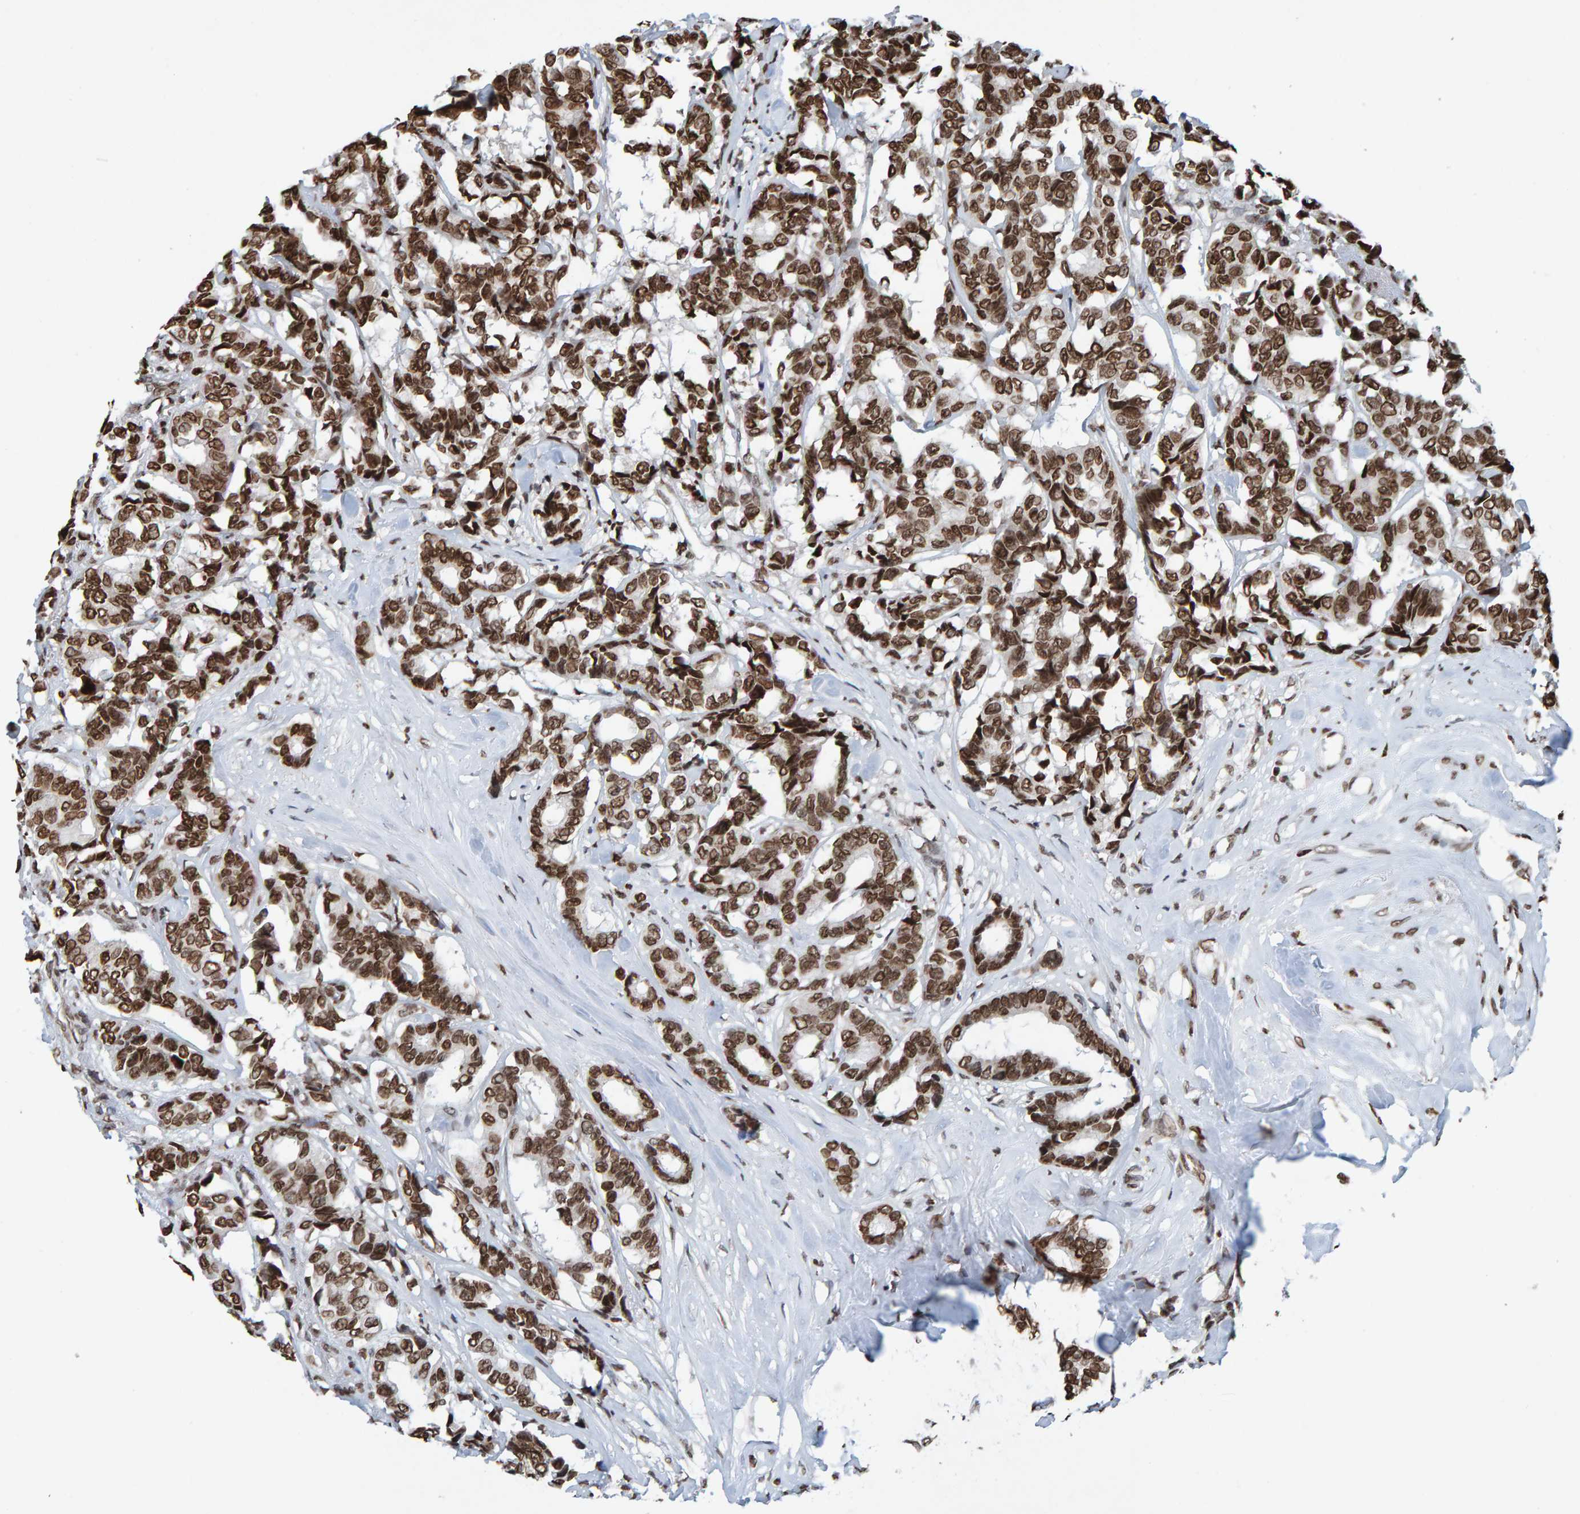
{"staining": {"intensity": "strong", "quantity": ">75%", "location": "nuclear"}, "tissue": "breast cancer", "cell_type": "Tumor cells", "image_type": "cancer", "snomed": [{"axis": "morphology", "description": "Duct carcinoma"}, {"axis": "topography", "description": "Breast"}], "caption": "Breast infiltrating ductal carcinoma stained with DAB immunohistochemistry (IHC) reveals high levels of strong nuclear staining in approximately >75% of tumor cells. (DAB = brown stain, brightfield microscopy at high magnification).", "gene": "H2AZ1", "patient": {"sex": "female", "age": 87}}